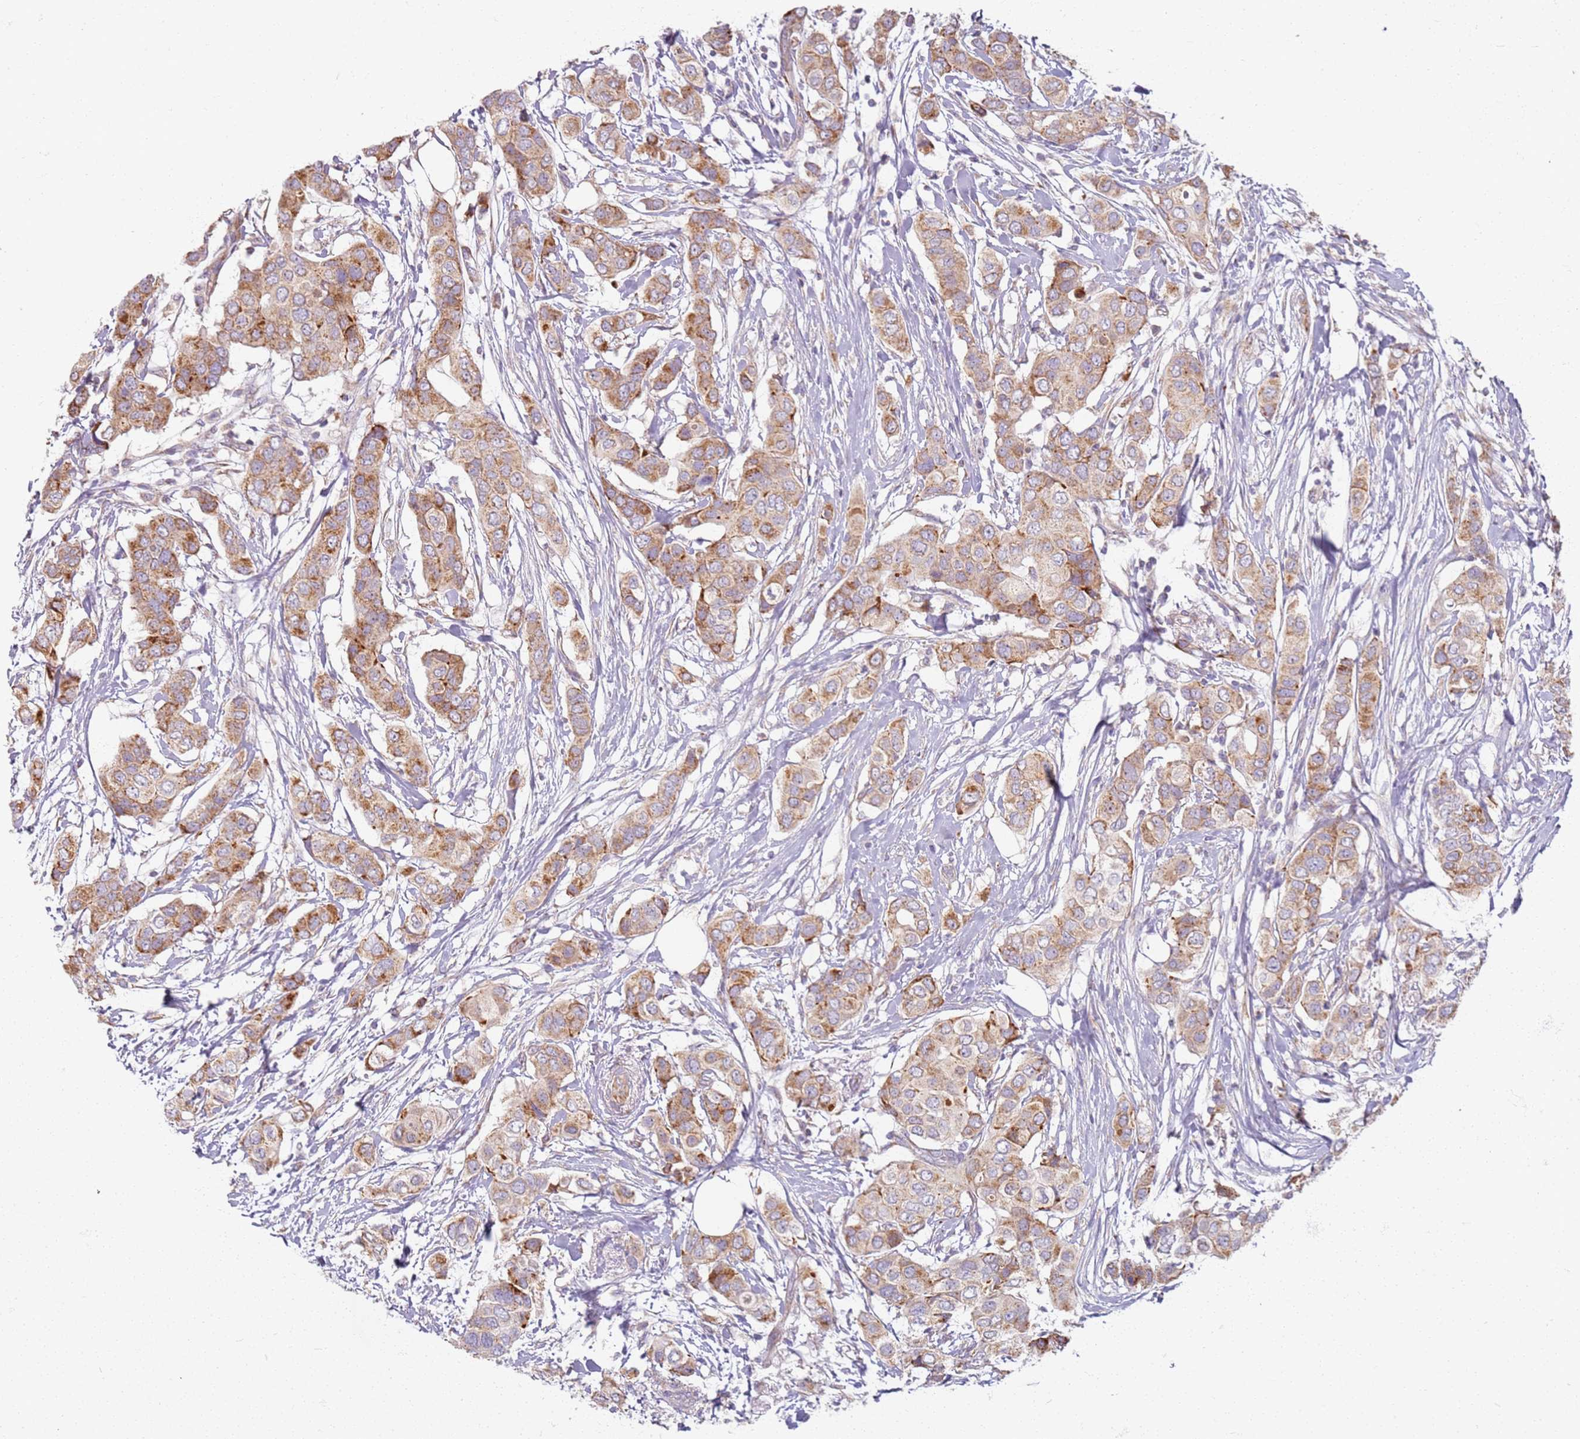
{"staining": {"intensity": "moderate", "quantity": ">75%", "location": "cytoplasmic/membranous"}, "tissue": "breast cancer", "cell_type": "Tumor cells", "image_type": "cancer", "snomed": [{"axis": "morphology", "description": "Lobular carcinoma"}, {"axis": "topography", "description": "Breast"}], "caption": "Breast cancer stained with immunohistochemistry shows moderate cytoplasmic/membranous expression in about >75% of tumor cells.", "gene": "PROKR2", "patient": {"sex": "female", "age": 51}}